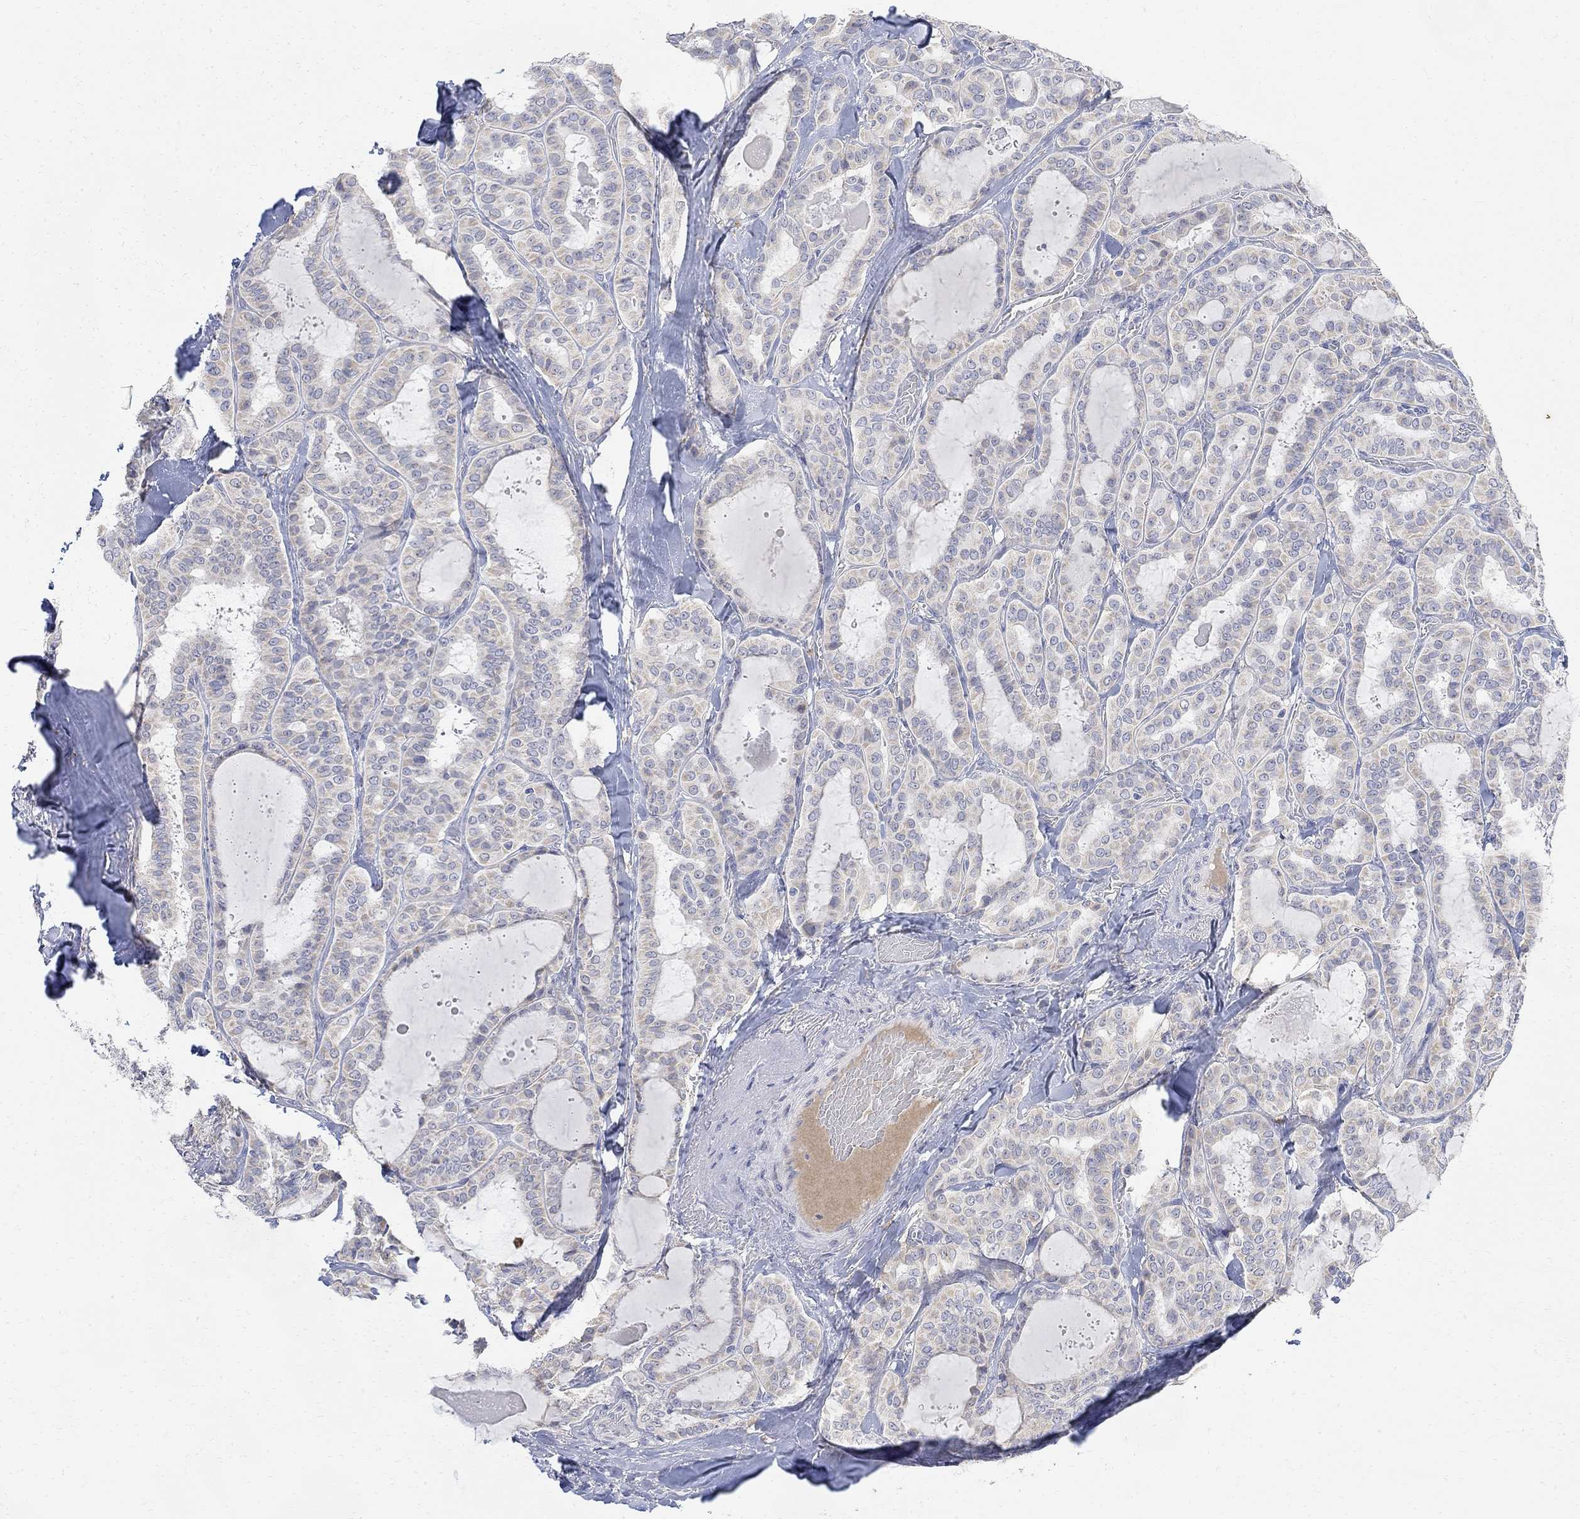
{"staining": {"intensity": "negative", "quantity": "none", "location": "none"}, "tissue": "thyroid cancer", "cell_type": "Tumor cells", "image_type": "cancer", "snomed": [{"axis": "morphology", "description": "Papillary adenocarcinoma, NOS"}, {"axis": "topography", "description": "Thyroid gland"}], "caption": "Immunohistochemical staining of thyroid cancer (papillary adenocarcinoma) exhibits no significant positivity in tumor cells.", "gene": "FNDC5", "patient": {"sex": "female", "age": 39}}